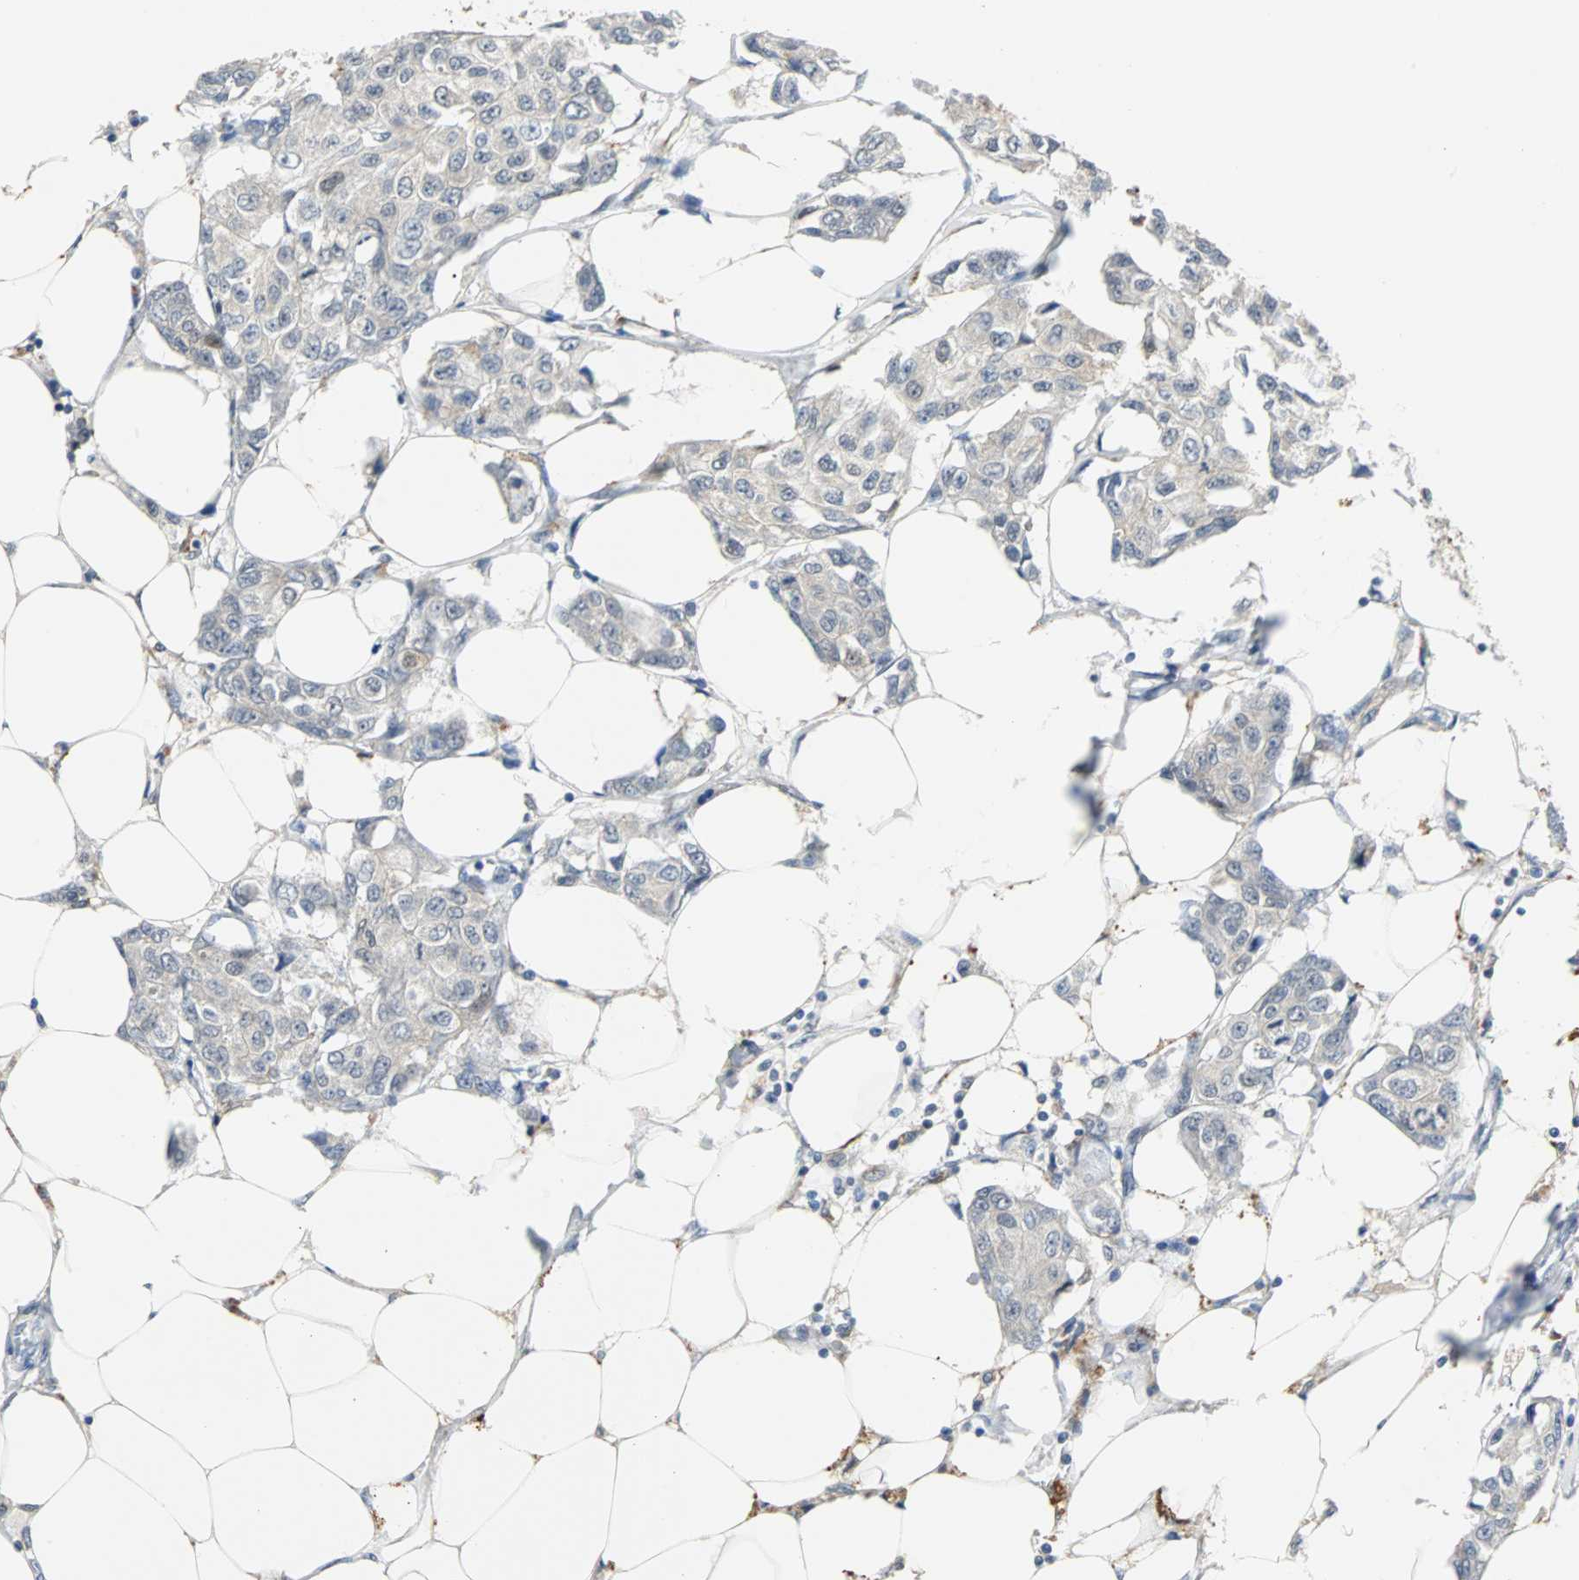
{"staining": {"intensity": "negative", "quantity": "none", "location": "none"}, "tissue": "breast cancer", "cell_type": "Tumor cells", "image_type": "cancer", "snomed": [{"axis": "morphology", "description": "Duct carcinoma"}, {"axis": "topography", "description": "Breast"}], "caption": "The immunohistochemistry (IHC) photomicrograph has no significant positivity in tumor cells of invasive ductal carcinoma (breast) tissue.", "gene": "HLX", "patient": {"sex": "female", "age": 80}}